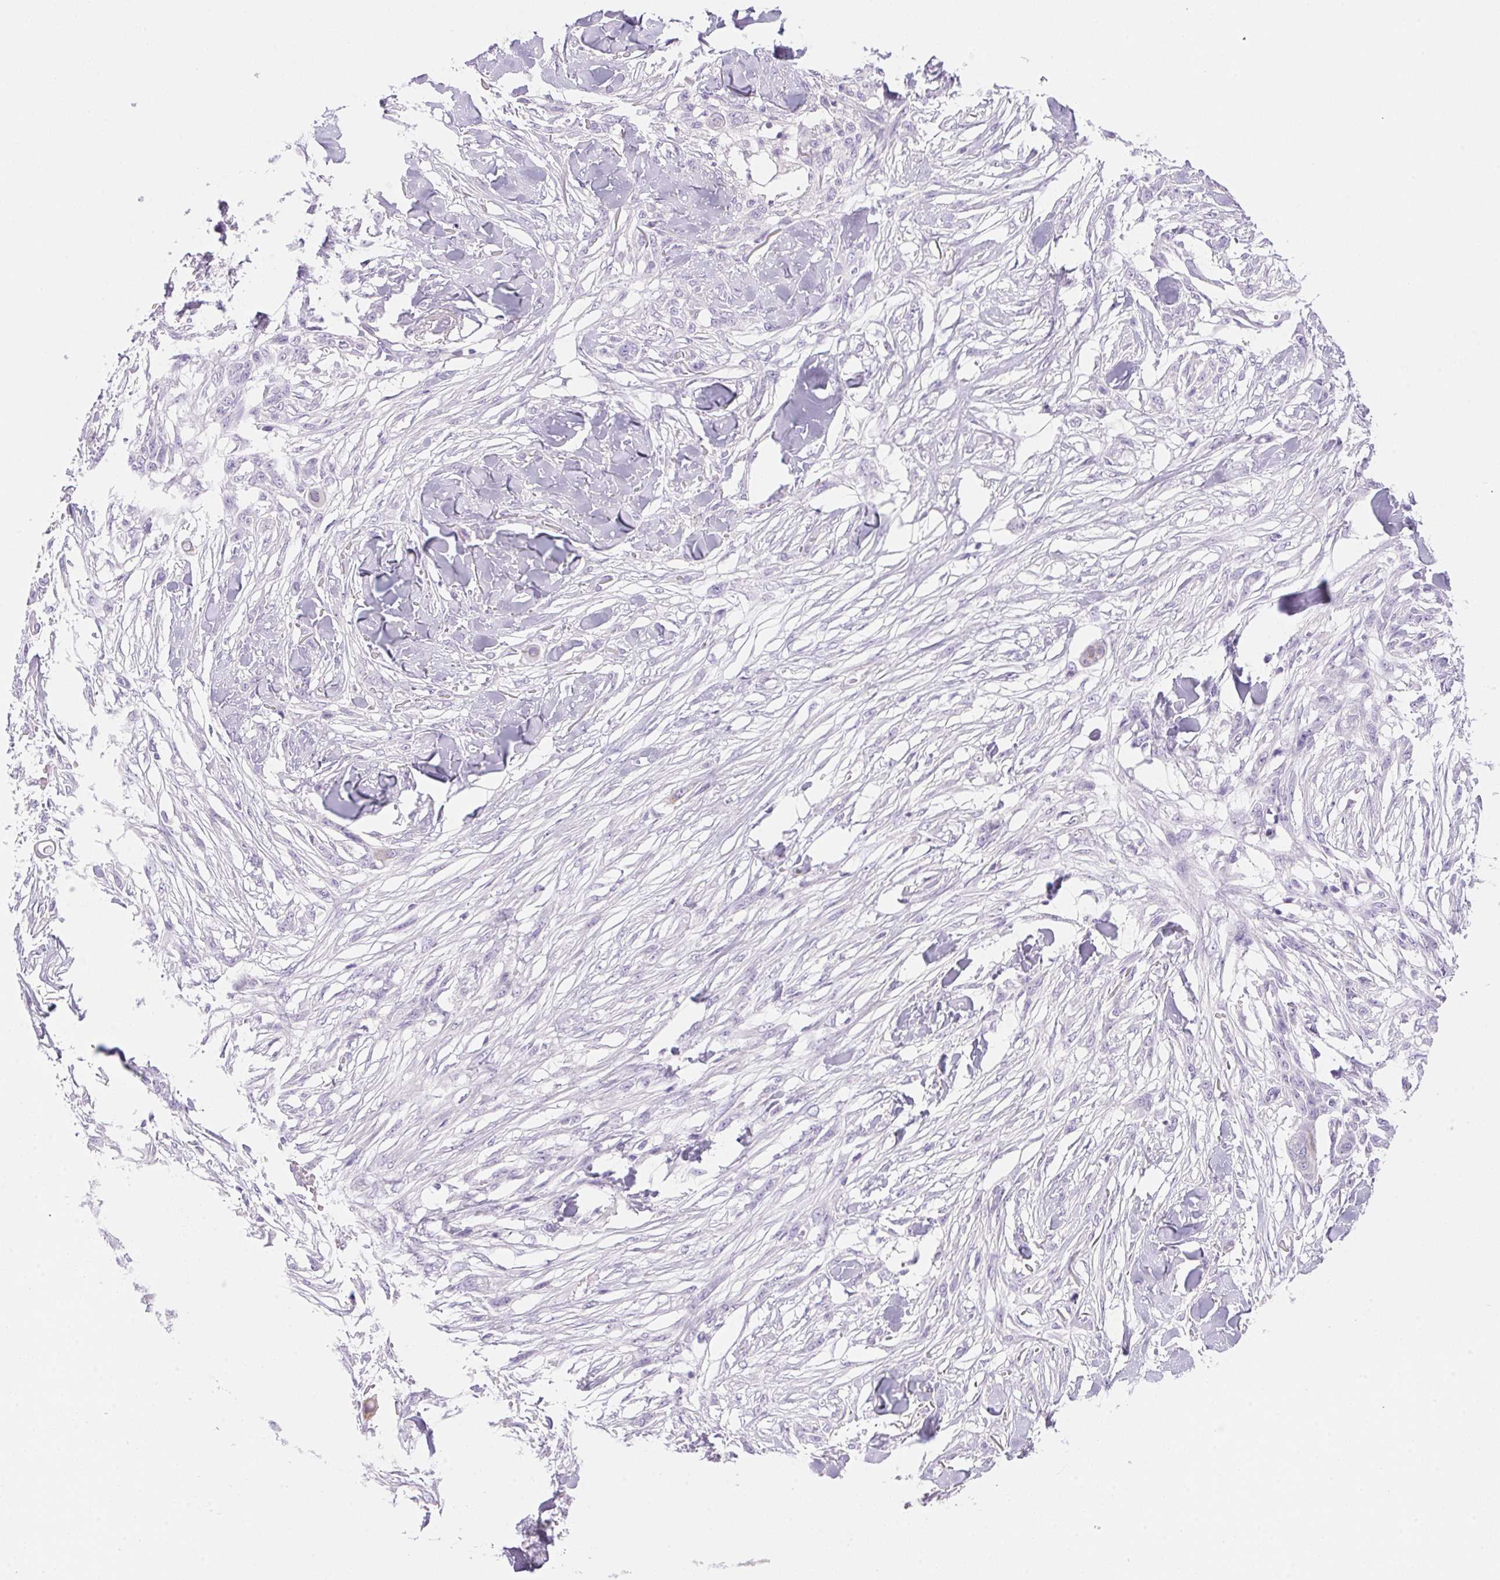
{"staining": {"intensity": "negative", "quantity": "none", "location": "none"}, "tissue": "skin cancer", "cell_type": "Tumor cells", "image_type": "cancer", "snomed": [{"axis": "morphology", "description": "Squamous cell carcinoma, NOS"}, {"axis": "topography", "description": "Skin"}], "caption": "Immunohistochemical staining of squamous cell carcinoma (skin) reveals no significant expression in tumor cells. The staining was performed using DAB to visualize the protein expression in brown, while the nuclei were stained in blue with hematoxylin (Magnification: 20x).", "gene": "DHCR24", "patient": {"sex": "female", "age": 59}}